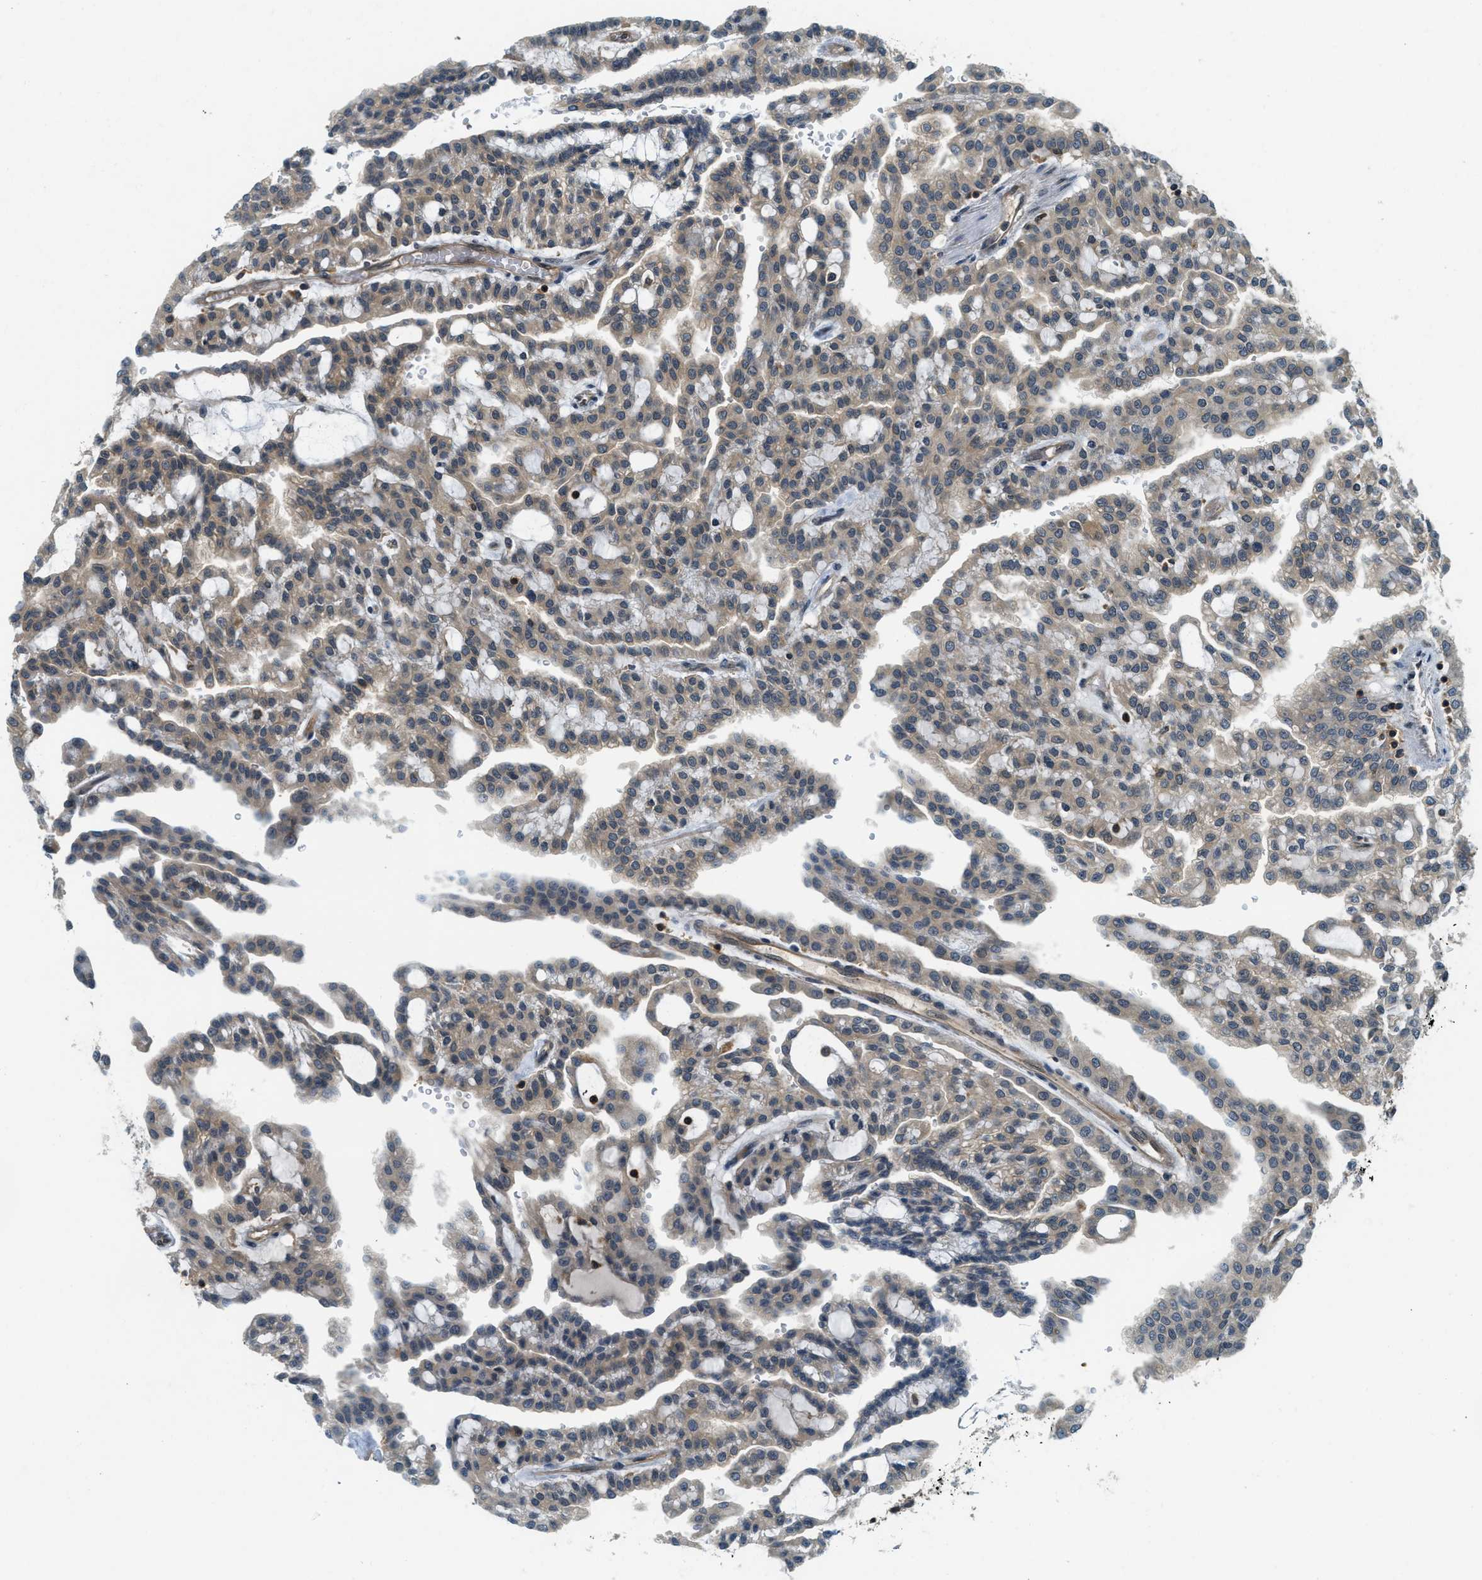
{"staining": {"intensity": "moderate", "quantity": ">75%", "location": "cytoplasmic/membranous"}, "tissue": "renal cancer", "cell_type": "Tumor cells", "image_type": "cancer", "snomed": [{"axis": "morphology", "description": "Adenocarcinoma, NOS"}, {"axis": "topography", "description": "Kidney"}], "caption": "Protein expression analysis of renal cancer exhibits moderate cytoplasmic/membranous expression in about >75% of tumor cells. (brown staining indicates protein expression, while blue staining denotes nuclei).", "gene": "GMPPB", "patient": {"sex": "male", "age": 63}}